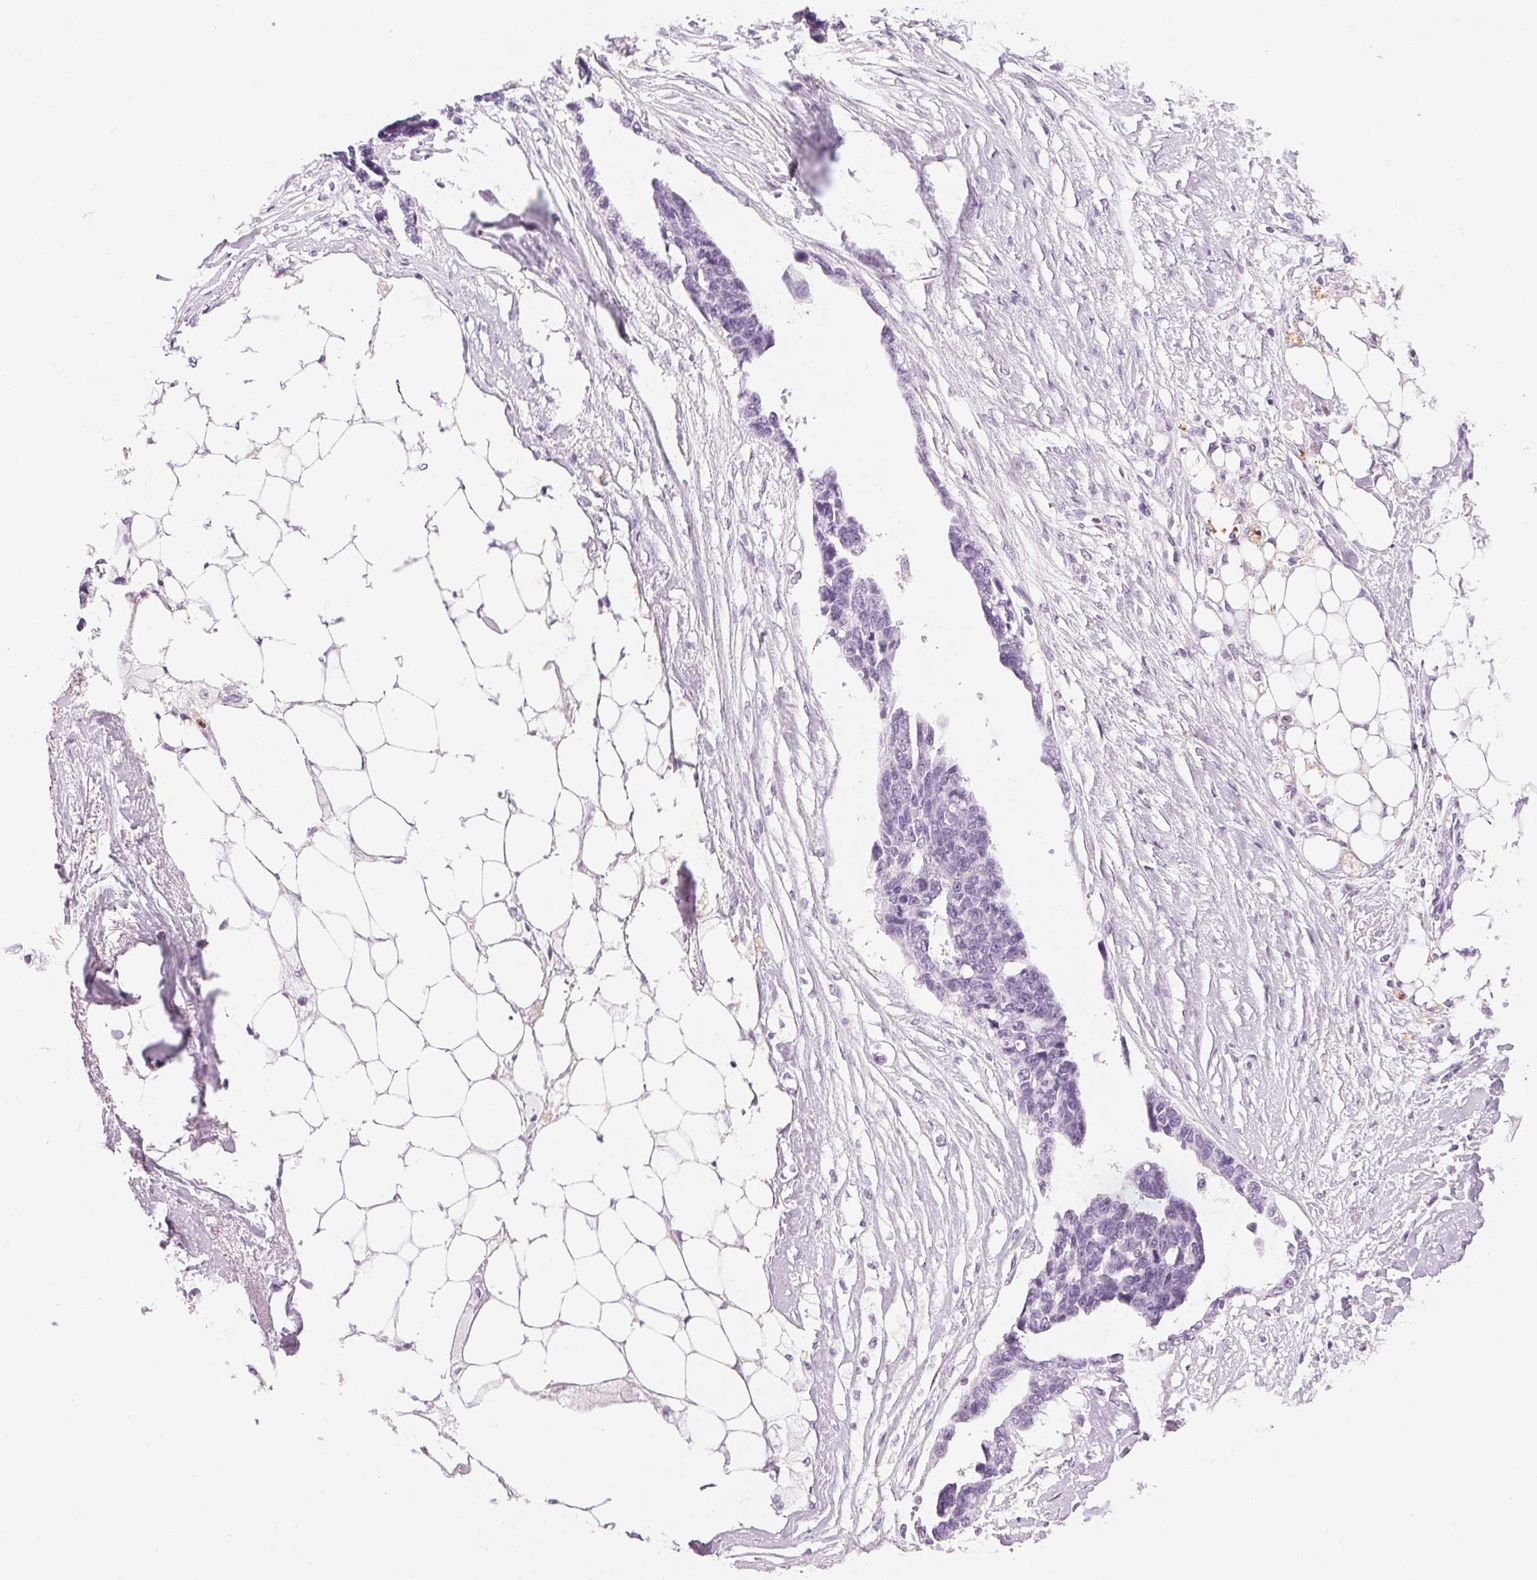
{"staining": {"intensity": "negative", "quantity": "none", "location": "none"}, "tissue": "ovarian cancer", "cell_type": "Tumor cells", "image_type": "cancer", "snomed": [{"axis": "morphology", "description": "Cystadenocarcinoma, serous, NOS"}, {"axis": "topography", "description": "Ovary"}], "caption": "DAB immunohistochemical staining of ovarian serous cystadenocarcinoma demonstrates no significant staining in tumor cells.", "gene": "MPO", "patient": {"sex": "female", "age": 69}}